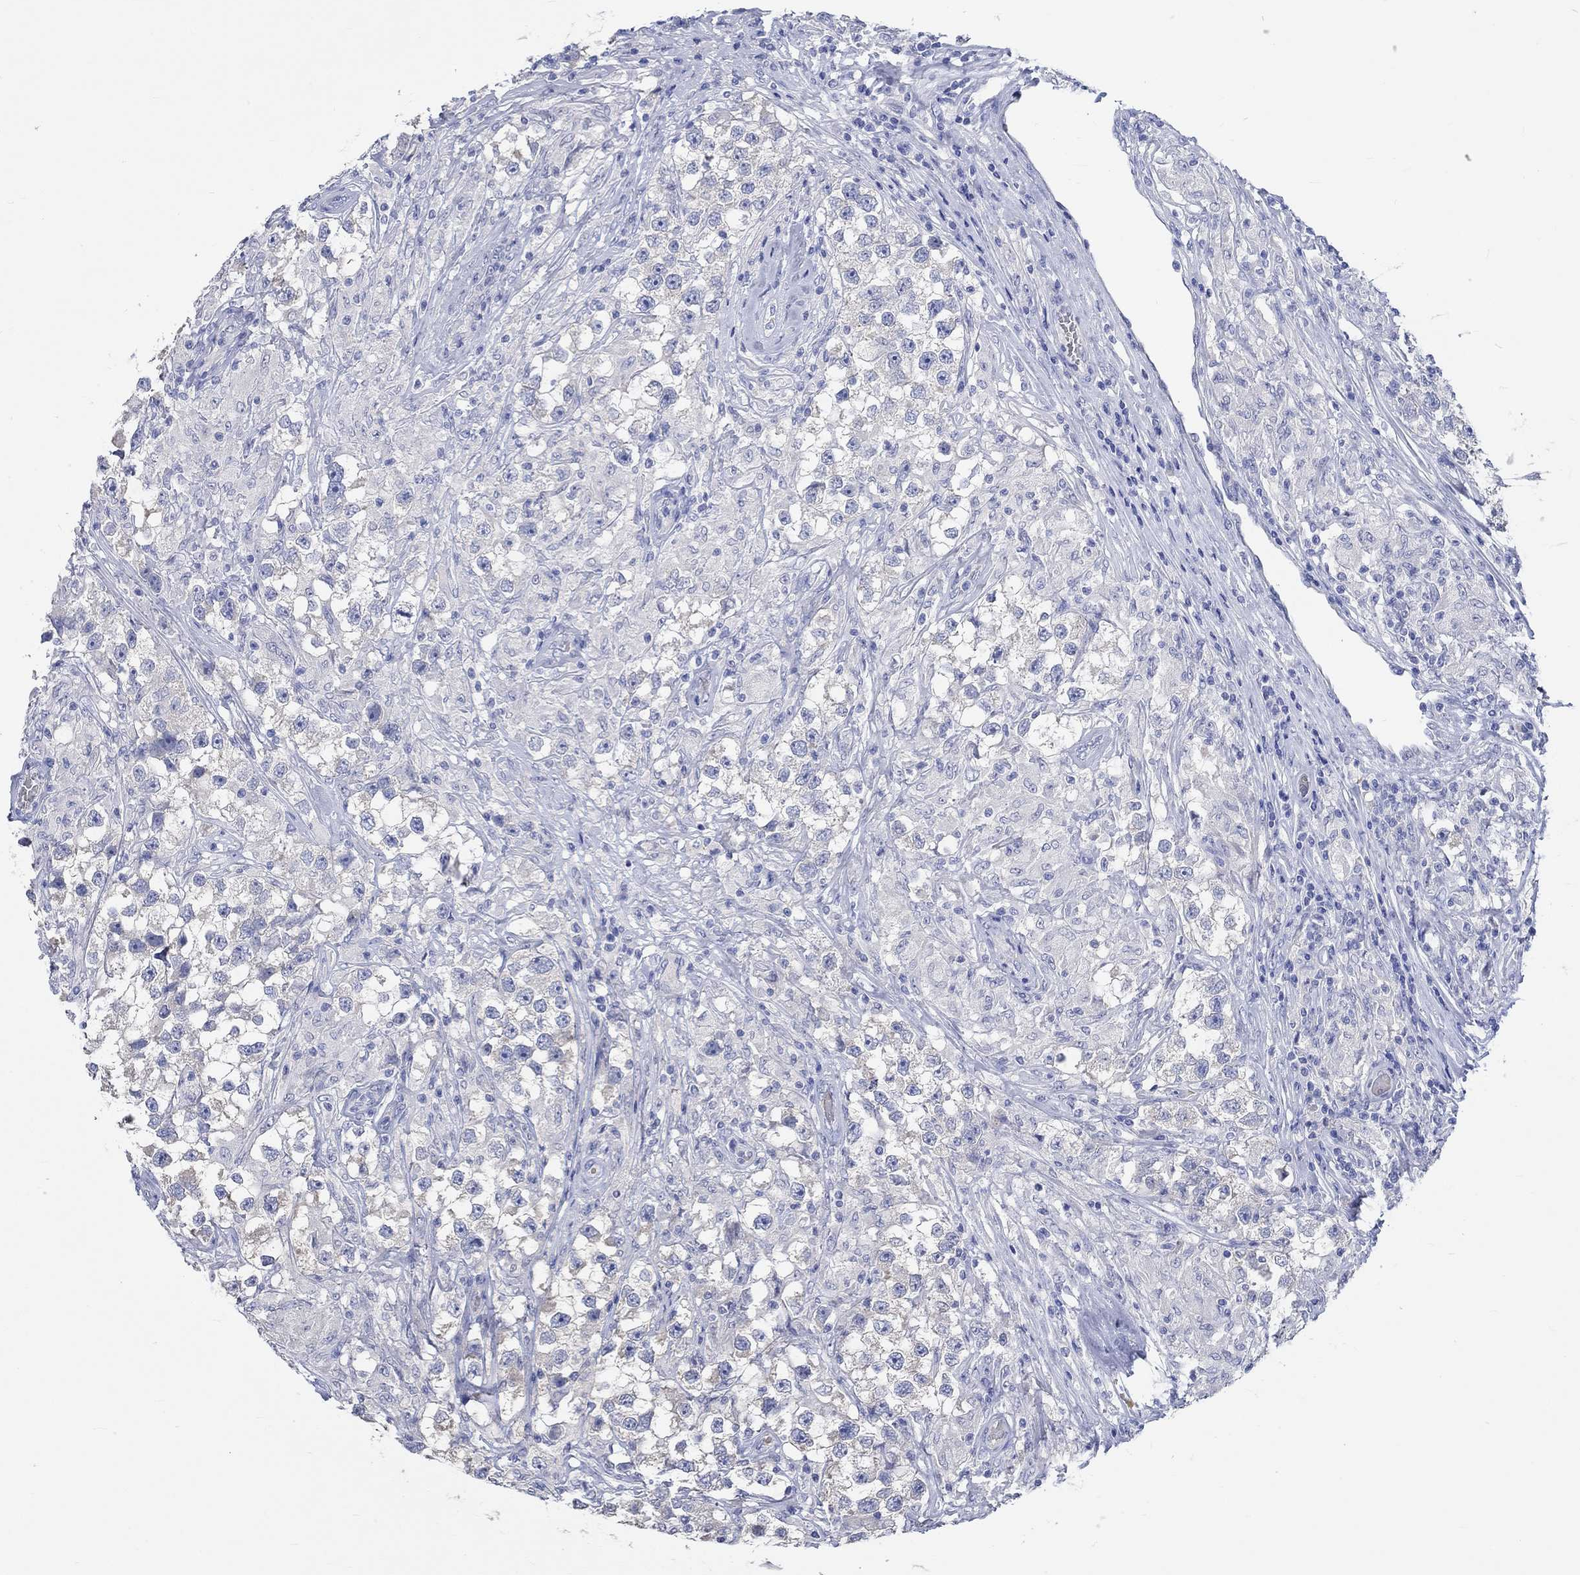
{"staining": {"intensity": "negative", "quantity": "none", "location": "none"}, "tissue": "testis cancer", "cell_type": "Tumor cells", "image_type": "cancer", "snomed": [{"axis": "morphology", "description": "Seminoma, NOS"}, {"axis": "topography", "description": "Testis"}], "caption": "High magnification brightfield microscopy of seminoma (testis) stained with DAB (brown) and counterstained with hematoxylin (blue): tumor cells show no significant positivity.", "gene": "KCNA1", "patient": {"sex": "male", "age": 46}}